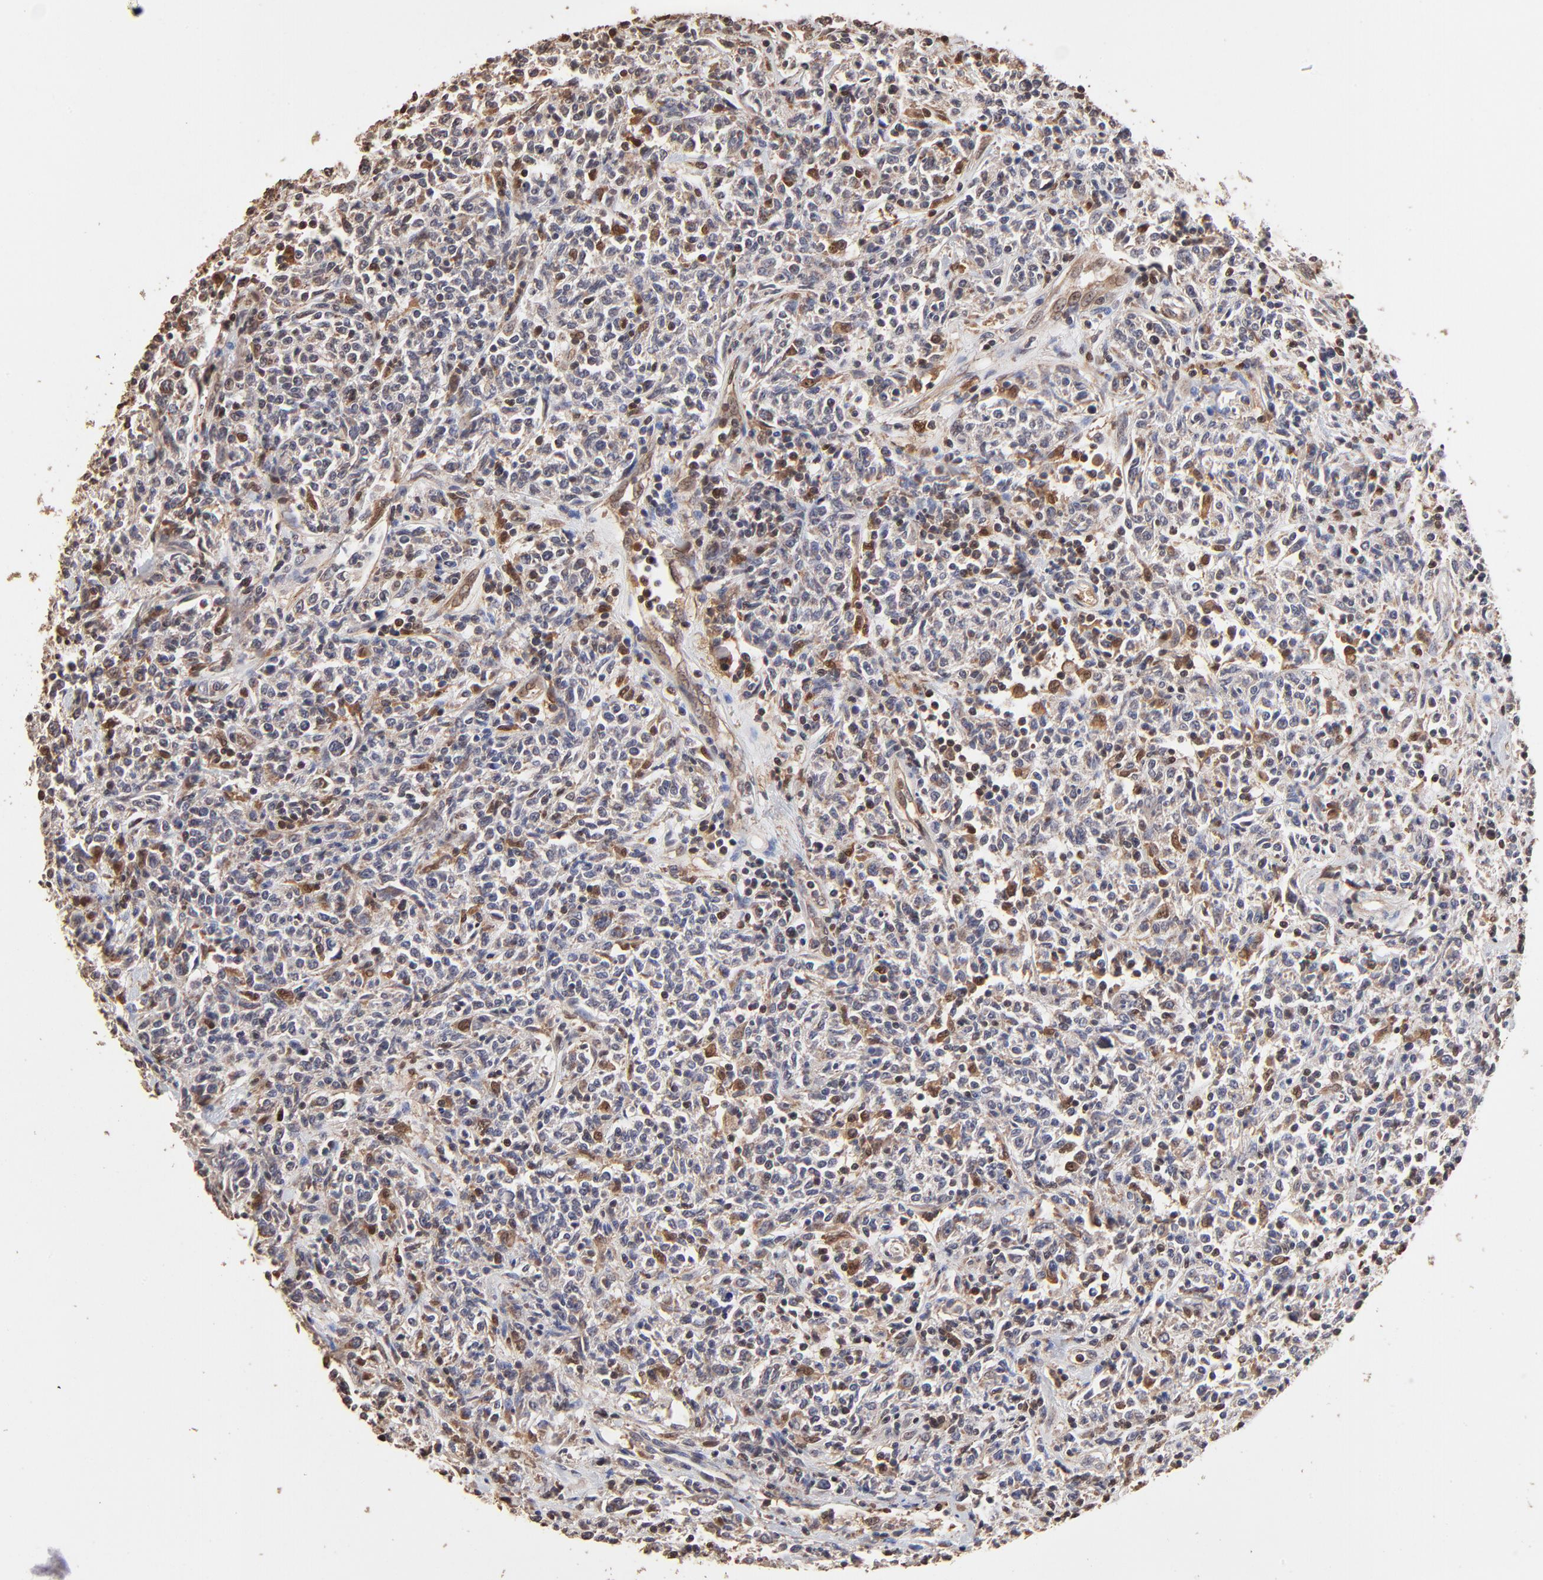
{"staining": {"intensity": "moderate", "quantity": "<25%", "location": "nuclear"}, "tissue": "lymphoma", "cell_type": "Tumor cells", "image_type": "cancer", "snomed": [{"axis": "morphology", "description": "Malignant lymphoma, non-Hodgkin's type, Low grade"}, {"axis": "topography", "description": "Small intestine"}], "caption": "High-magnification brightfield microscopy of lymphoma stained with DAB (3,3'-diaminobenzidine) (brown) and counterstained with hematoxylin (blue). tumor cells exhibit moderate nuclear staining is seen in about<25% of cells. The staining was performed using DAB (3,3'-diaminobenzidine) to visualize the protein expression in brown, while the nuclei were stained in blue with hematoxylin (Magnification: 20x).", "gene": "CASP1", "patient": {"sex": "female", "age": 59}}